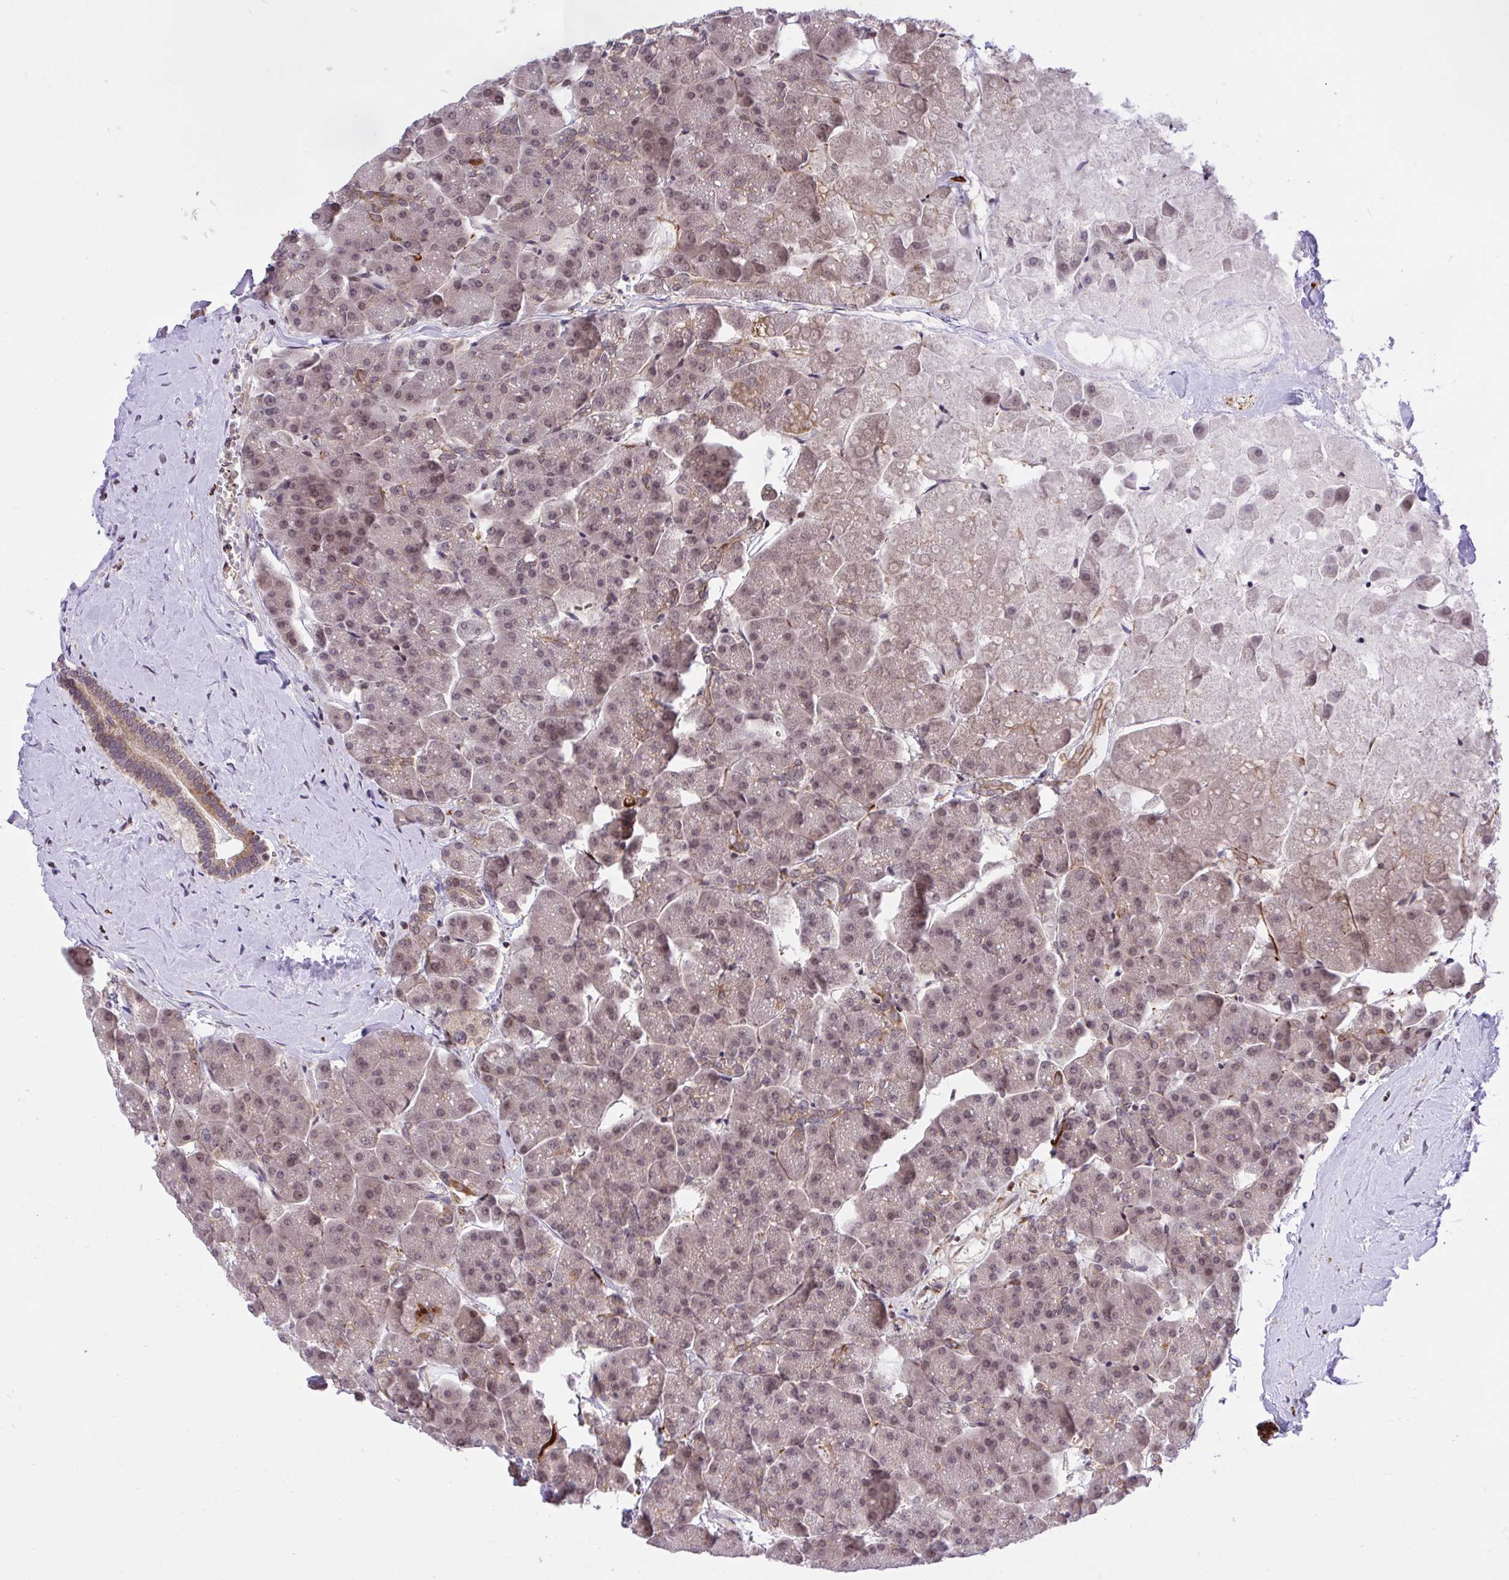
{"staining": {"intensity": "moderate", "quantity": "25%-75%", "location": "cytoplasmic/membranous"}, "tissue": "pancreas", "cell_type": "Exocrine glandular cells", "image_type": "normal", "snomed": [{"axis": "morphology", "description": "Normal tissue, NOS"}, {"axis": "topography", "description": "Pancreas"}, {"axis": "topography", "description": "Peripheral nerve tissue"}], "caption": "Pancreas stained with immunohistochemistry (IHC) exhibits moderate cytoplasmic/membranous positivity in approximately 25%-75% of exocrine glandular cells.", "gene": "ERI1", "patient": {"sex": "male", "age": 54}}